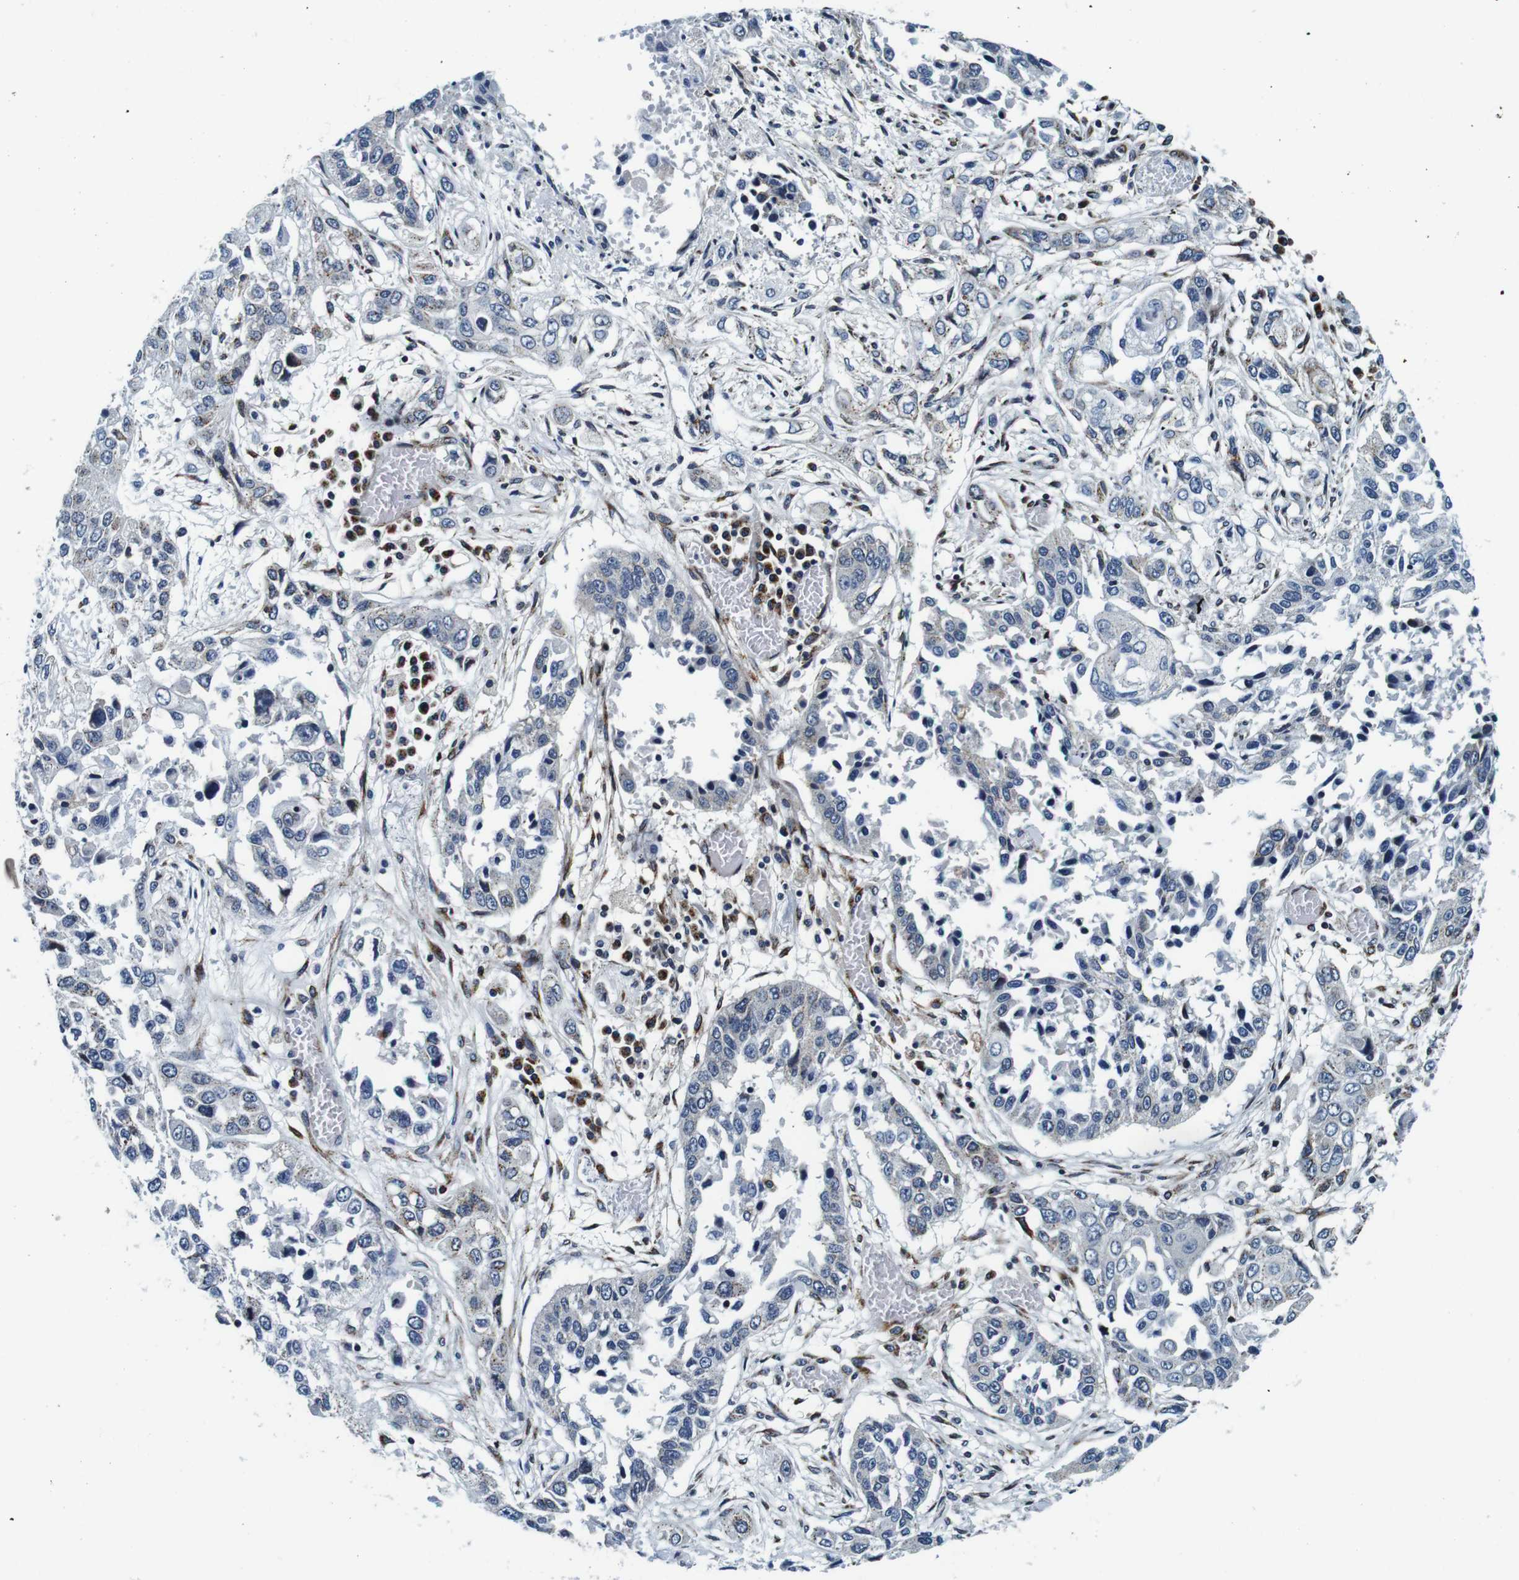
{"staining": {"intensity": "moderate", "quantity": "<25%", "location": "cytoplasmic/membranous"}, "tissue": "lung cancer", "cell_type": "Tumor cells", "image_type": "cancer", "snomed": [{"axis": "morphology", "description": "Squamous cell carcinoma, NOS"}, {"axis": "topography", "description": "Lung"}], "caption": "This photomicrograph demonstrates IHC staining of lung cancer (squamous cell carcinoma), with low moderate cytoplasmic/membranous positivity in approximately <25% of tumor cells.", "gene": "FAR2", "patient": {"sex": "male", "age": 71}}